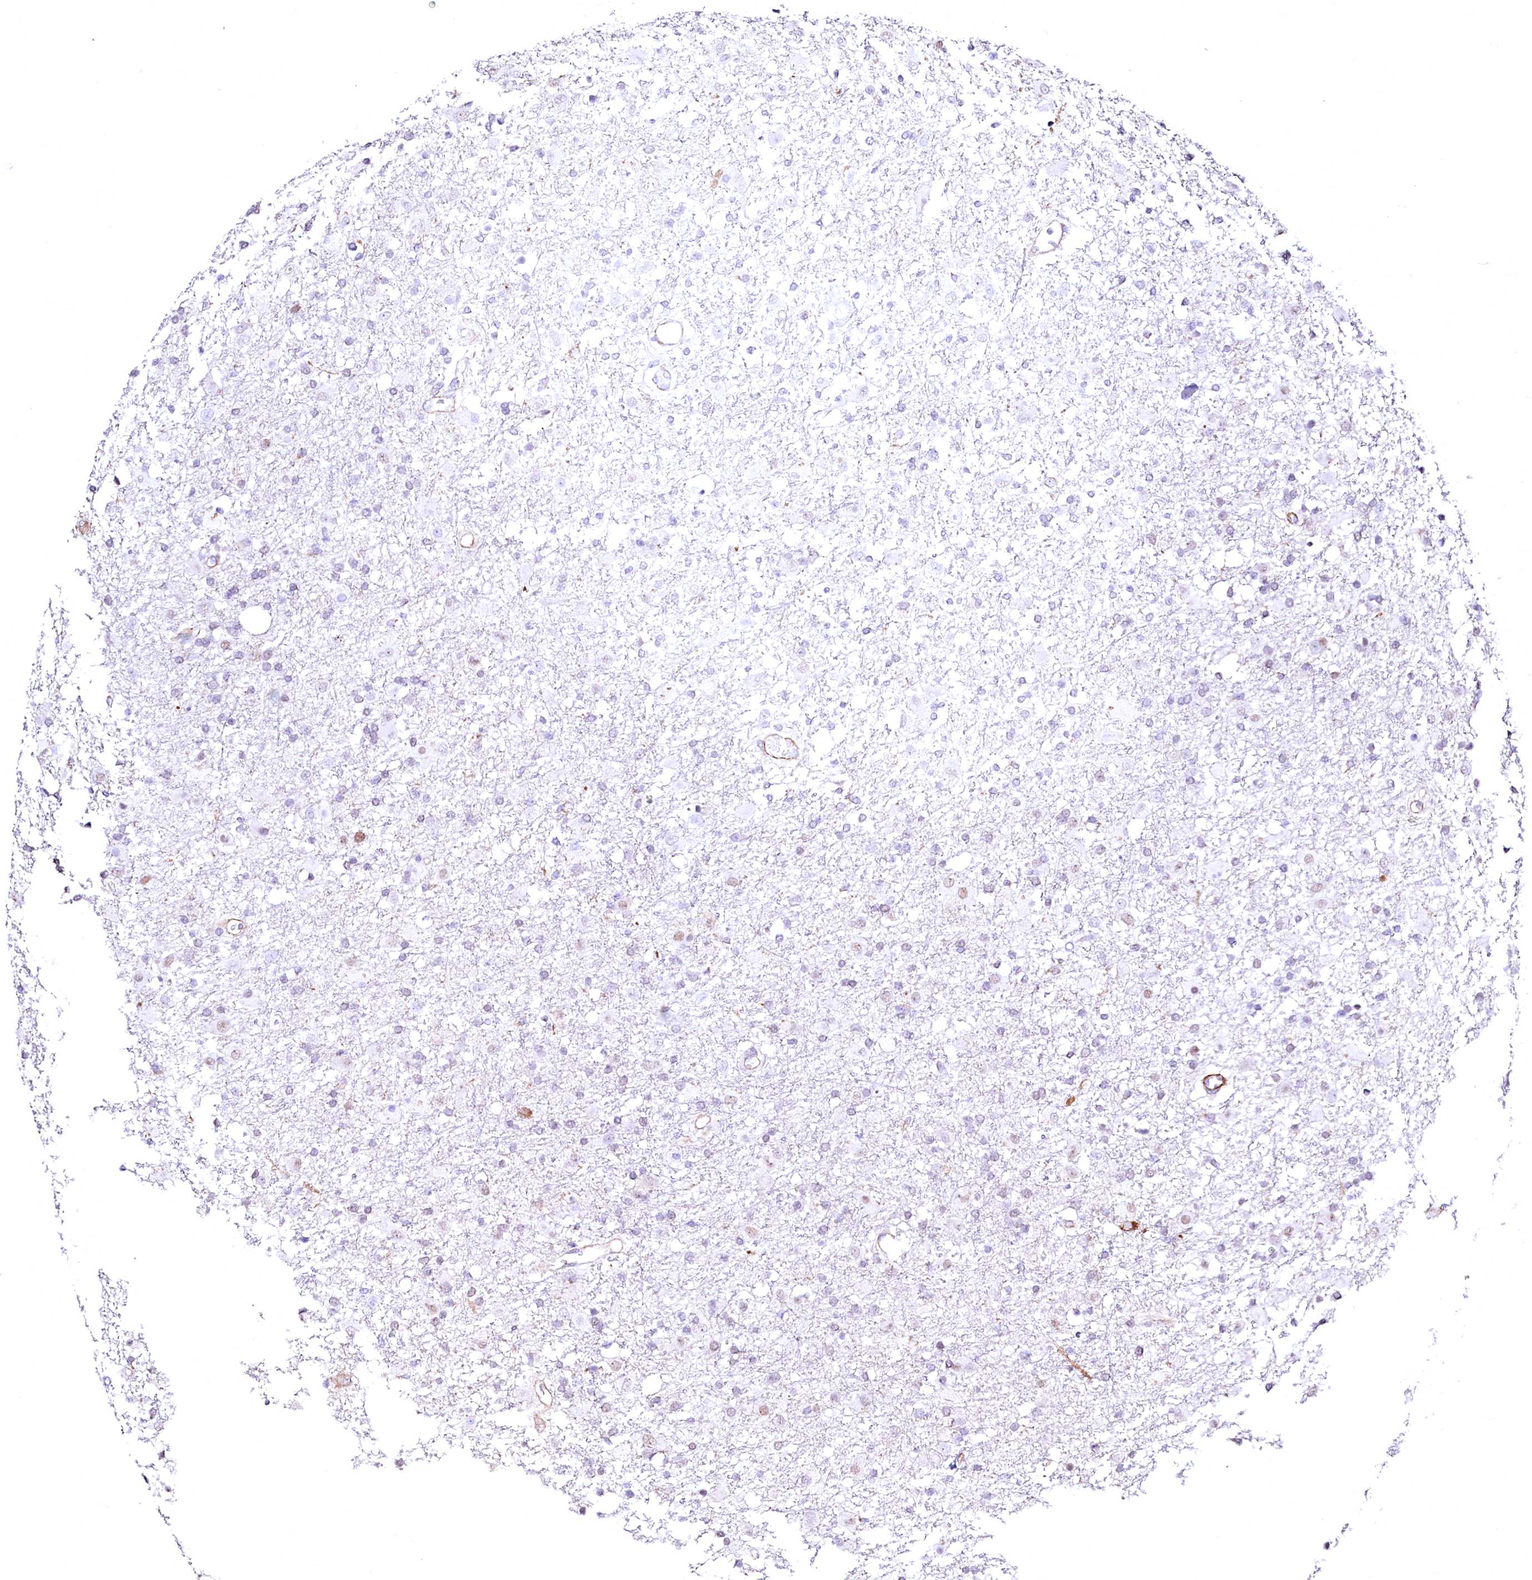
{"staining": {"intensity": "negative", "quantity": "none", "location": "none"}, "tissue": "glioma", "cell_type": "Tumor cells", "image_type": "cancer", "snomed": [{"axis": "morphology", "description": "Glioma, malignant, Low grade"}, {"axis": "topography", "description": "Brain"}], "caption": "This is an IHC micrograph of malignant glioma (low-grade). There is no staining in tumor cells.", "gene": "GPR176", "patient": {"sex": "male", "age": 65}}